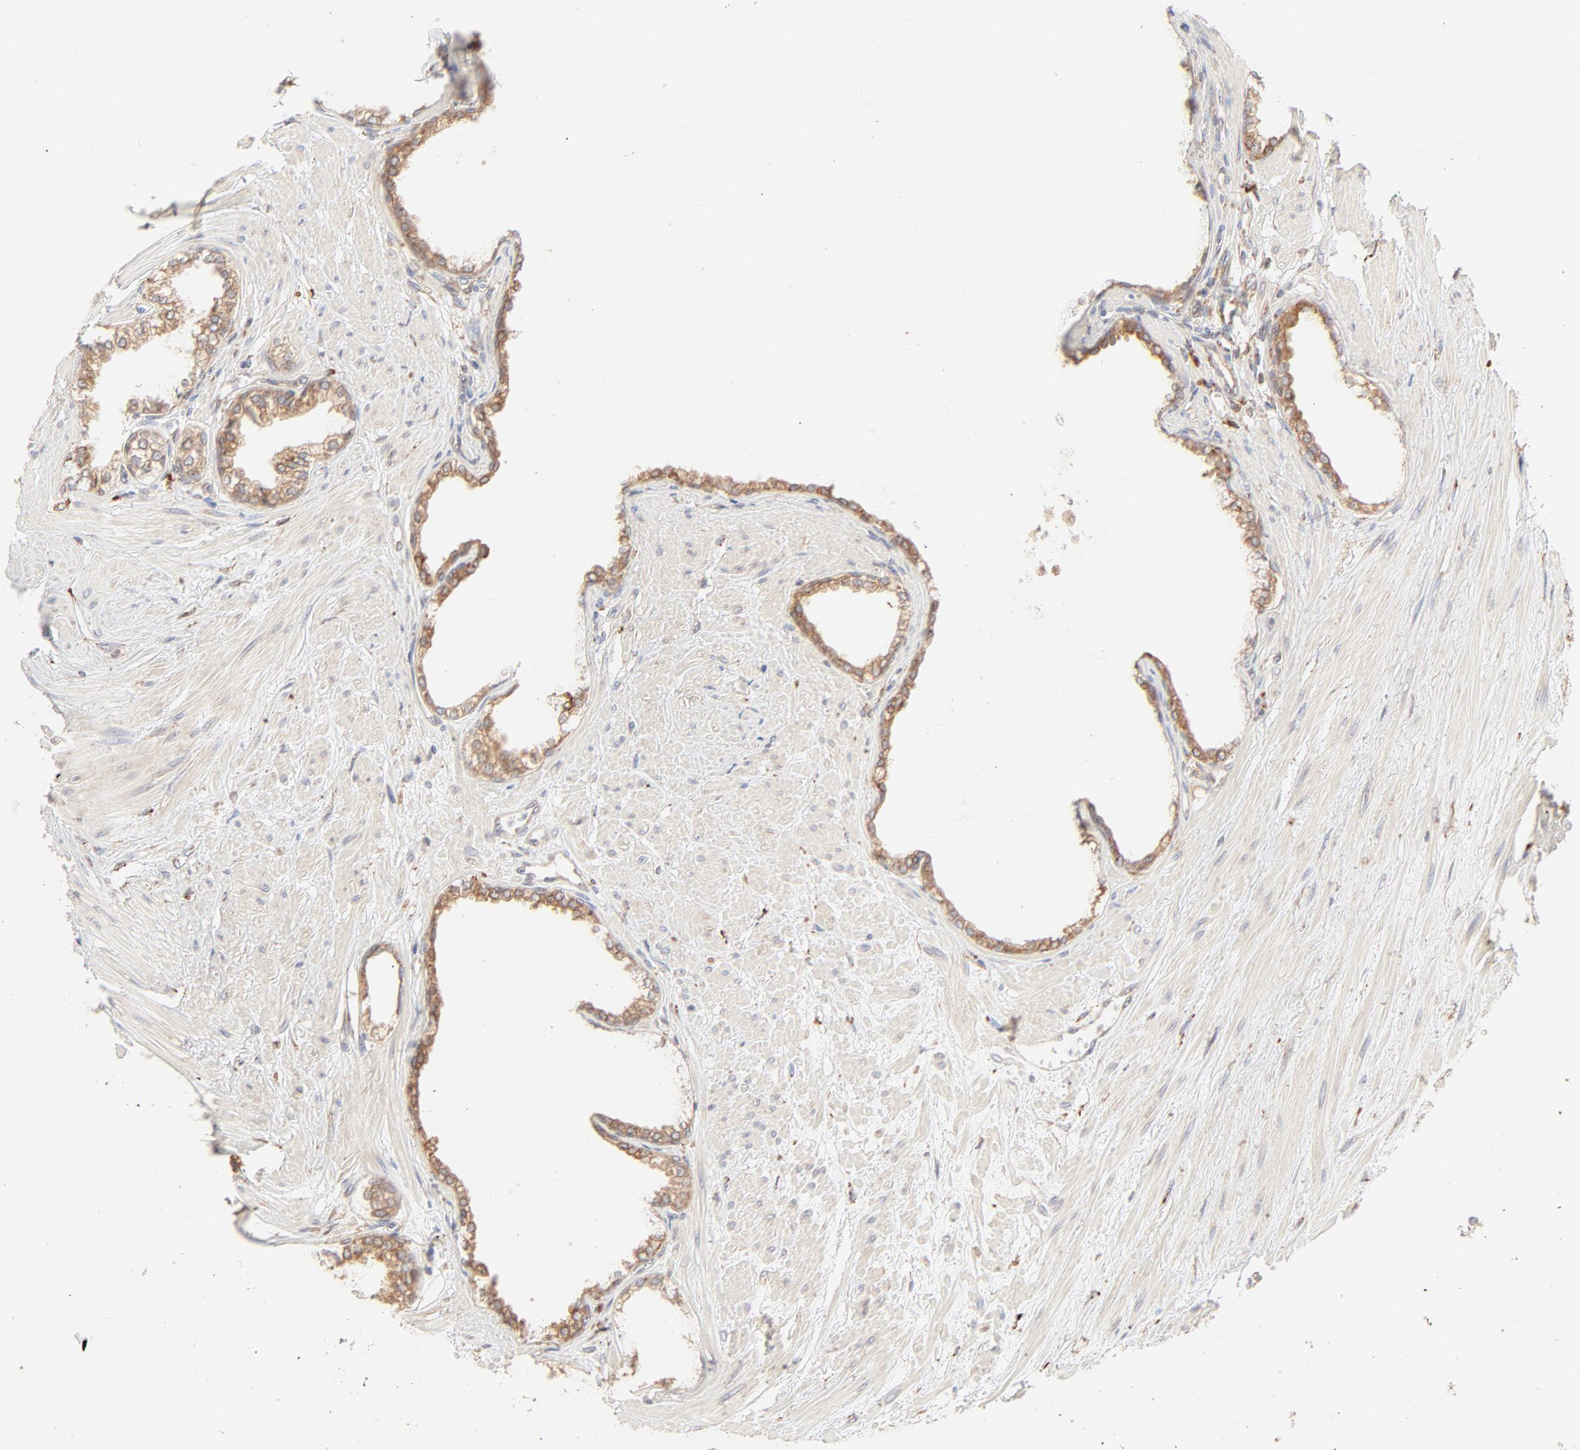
{"staining": {"intensity": "moderate", "quantity": ">75%", "location": "cytoplasmic/membranous"}, "tissue": "prostate", "cell_type": "Glandular cells", "image_type": "normal", "snomed": [{"axis": "morphology", "description": "Normal tissue, NOS"}, {"axis": "topography", "description": "Prostate"}], "caption": "Glandular cells reveal moderate cytoplasmic/membranous staining in approximately >75% of cells in benign prostate. The protein is shown in brown color, while the nuclei are stained blue.", "gene": "PARP12", "patient": {"sex": "male", "age": 64}}